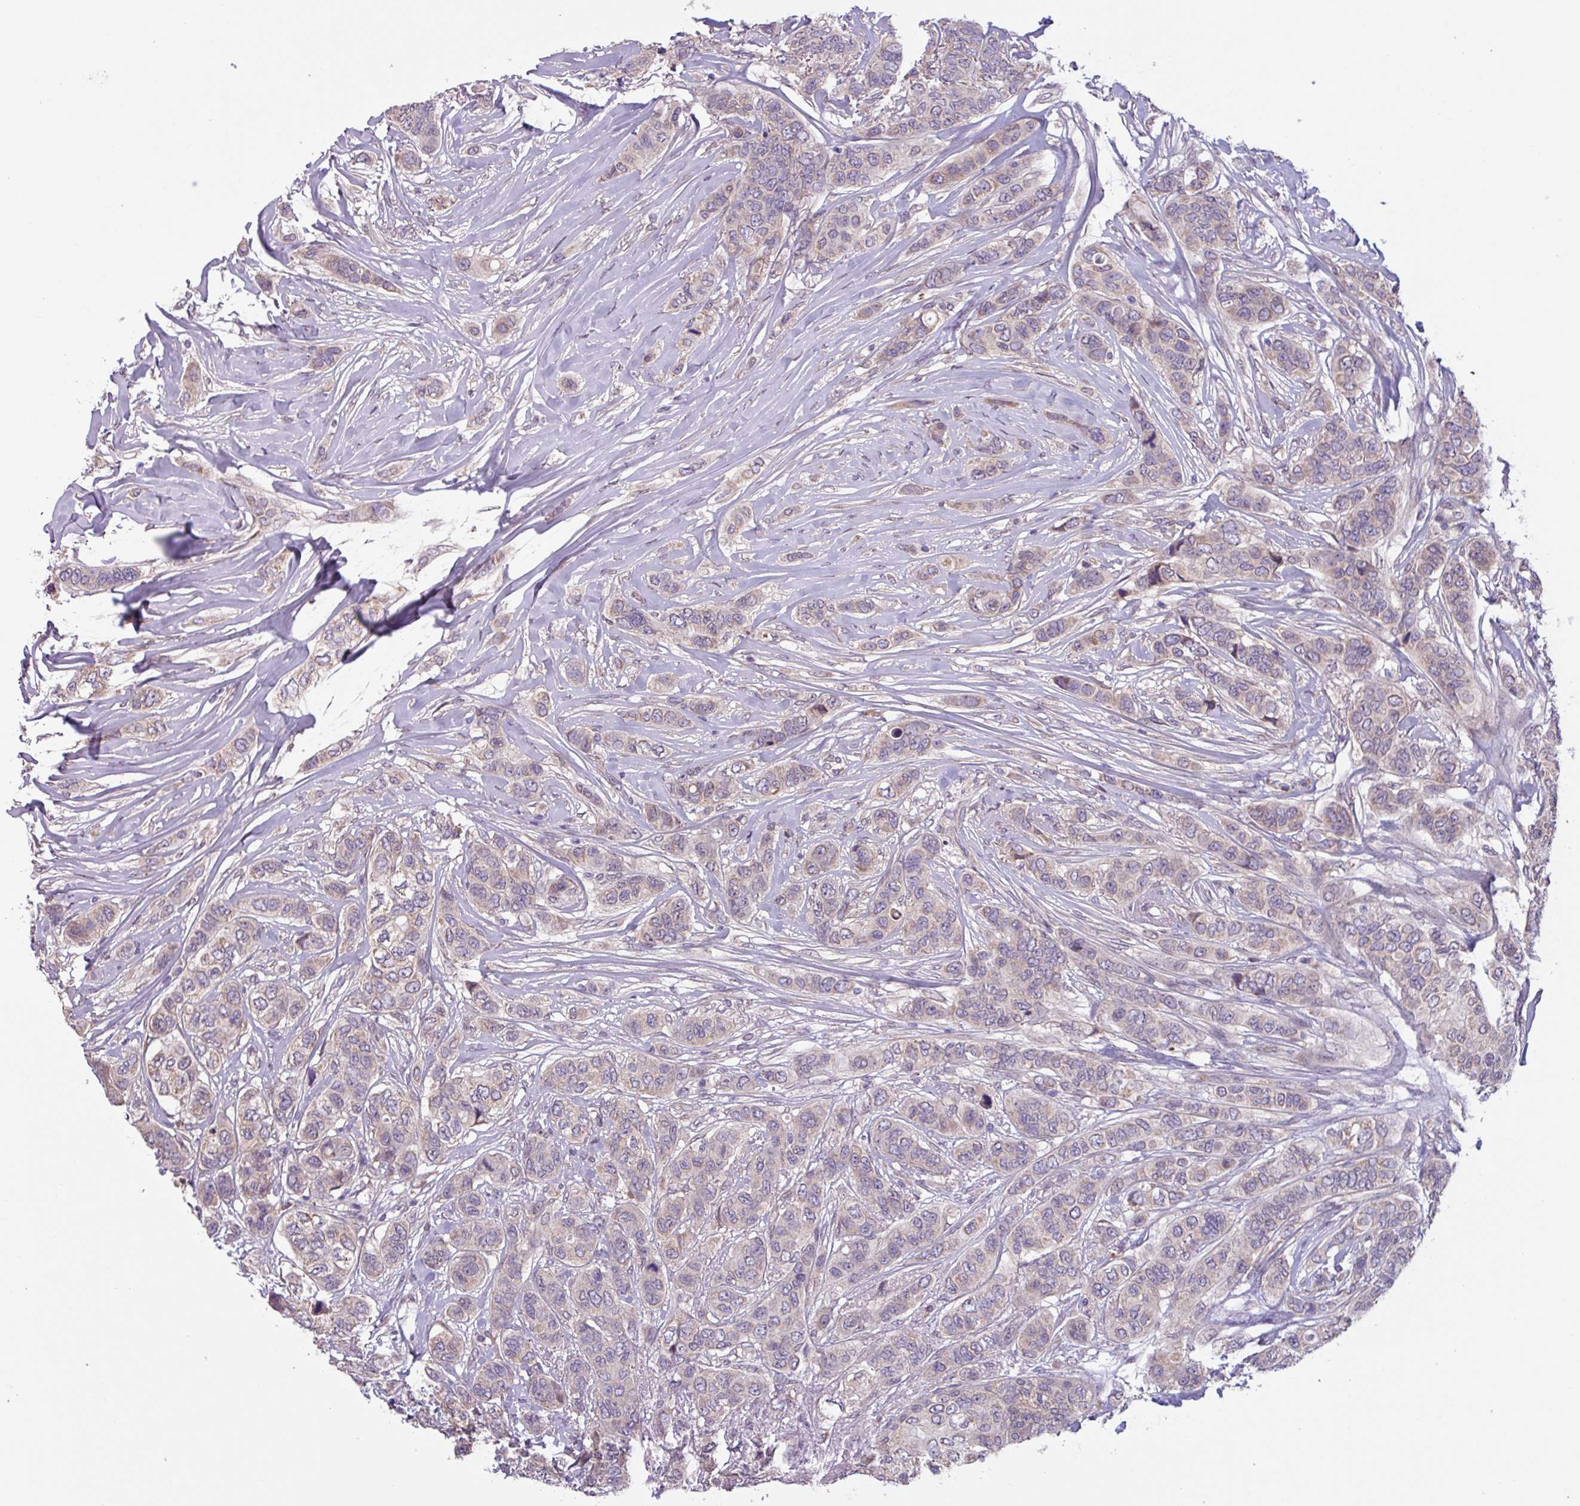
{"staining": {"intensity": "negative", "quantity": "none", "location": "none"}, "tissue": "breast cancer", "cell_type": "Tumor cells", "image_type": "cancer", "snomed": [{"axis": "morphology", "description": "Lobular carcinoma"}, {"axis": "topography", "description": "Breast"}], "caption": "Tumor cells are negative for brown protein staining in breast cancer (lobular carcinoma).", "gene": "C20orf27", "patient": {"sex": "female", "age": 51}}